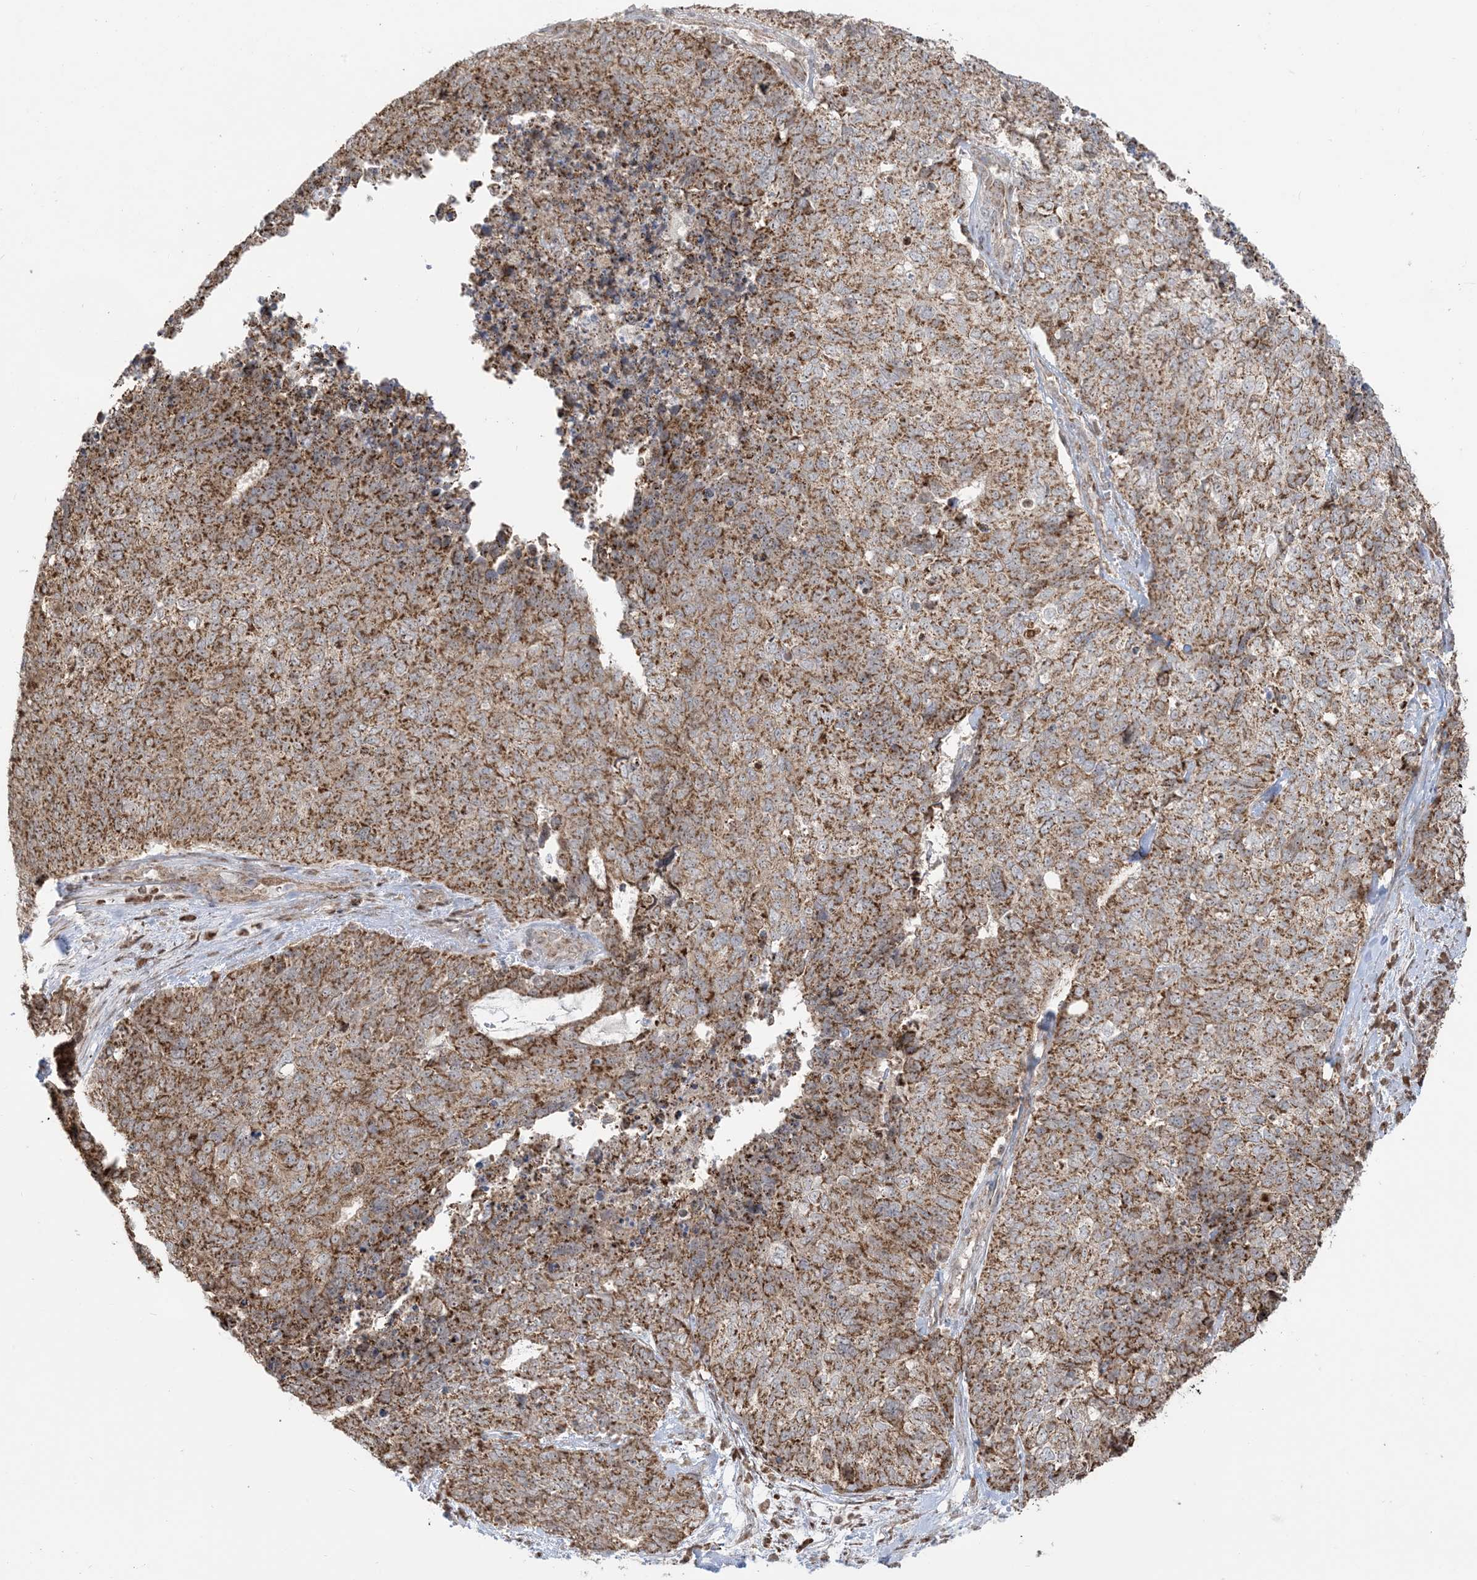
{"staining": {"intensity": "moderate", "quantity": ">75%", "location": "cytoplasmic/membranous"}, "tissue": "cervical cancer", "cell_type": "Tumor cells", "image_type": "cancer", "snomed": [{"axis": "morphology", "description": "Squamous cell carcinoma, NOS"}, {"axis": "topography", "description": "Cervix"}], "caption": "Cervical squamous cell carcinoma tissue demonstrates moderate cytoplasmic/membranous positivity in approximately >75% of tumor cells The protein is stained brown, and the nuclei are stained in blue (DAB (3,3'-diaminobenzidine) IHC with brightfield microscopy, high magnification).", "gene": "MAPKBP1", "patient": {"sex": "female", "age": 63}}